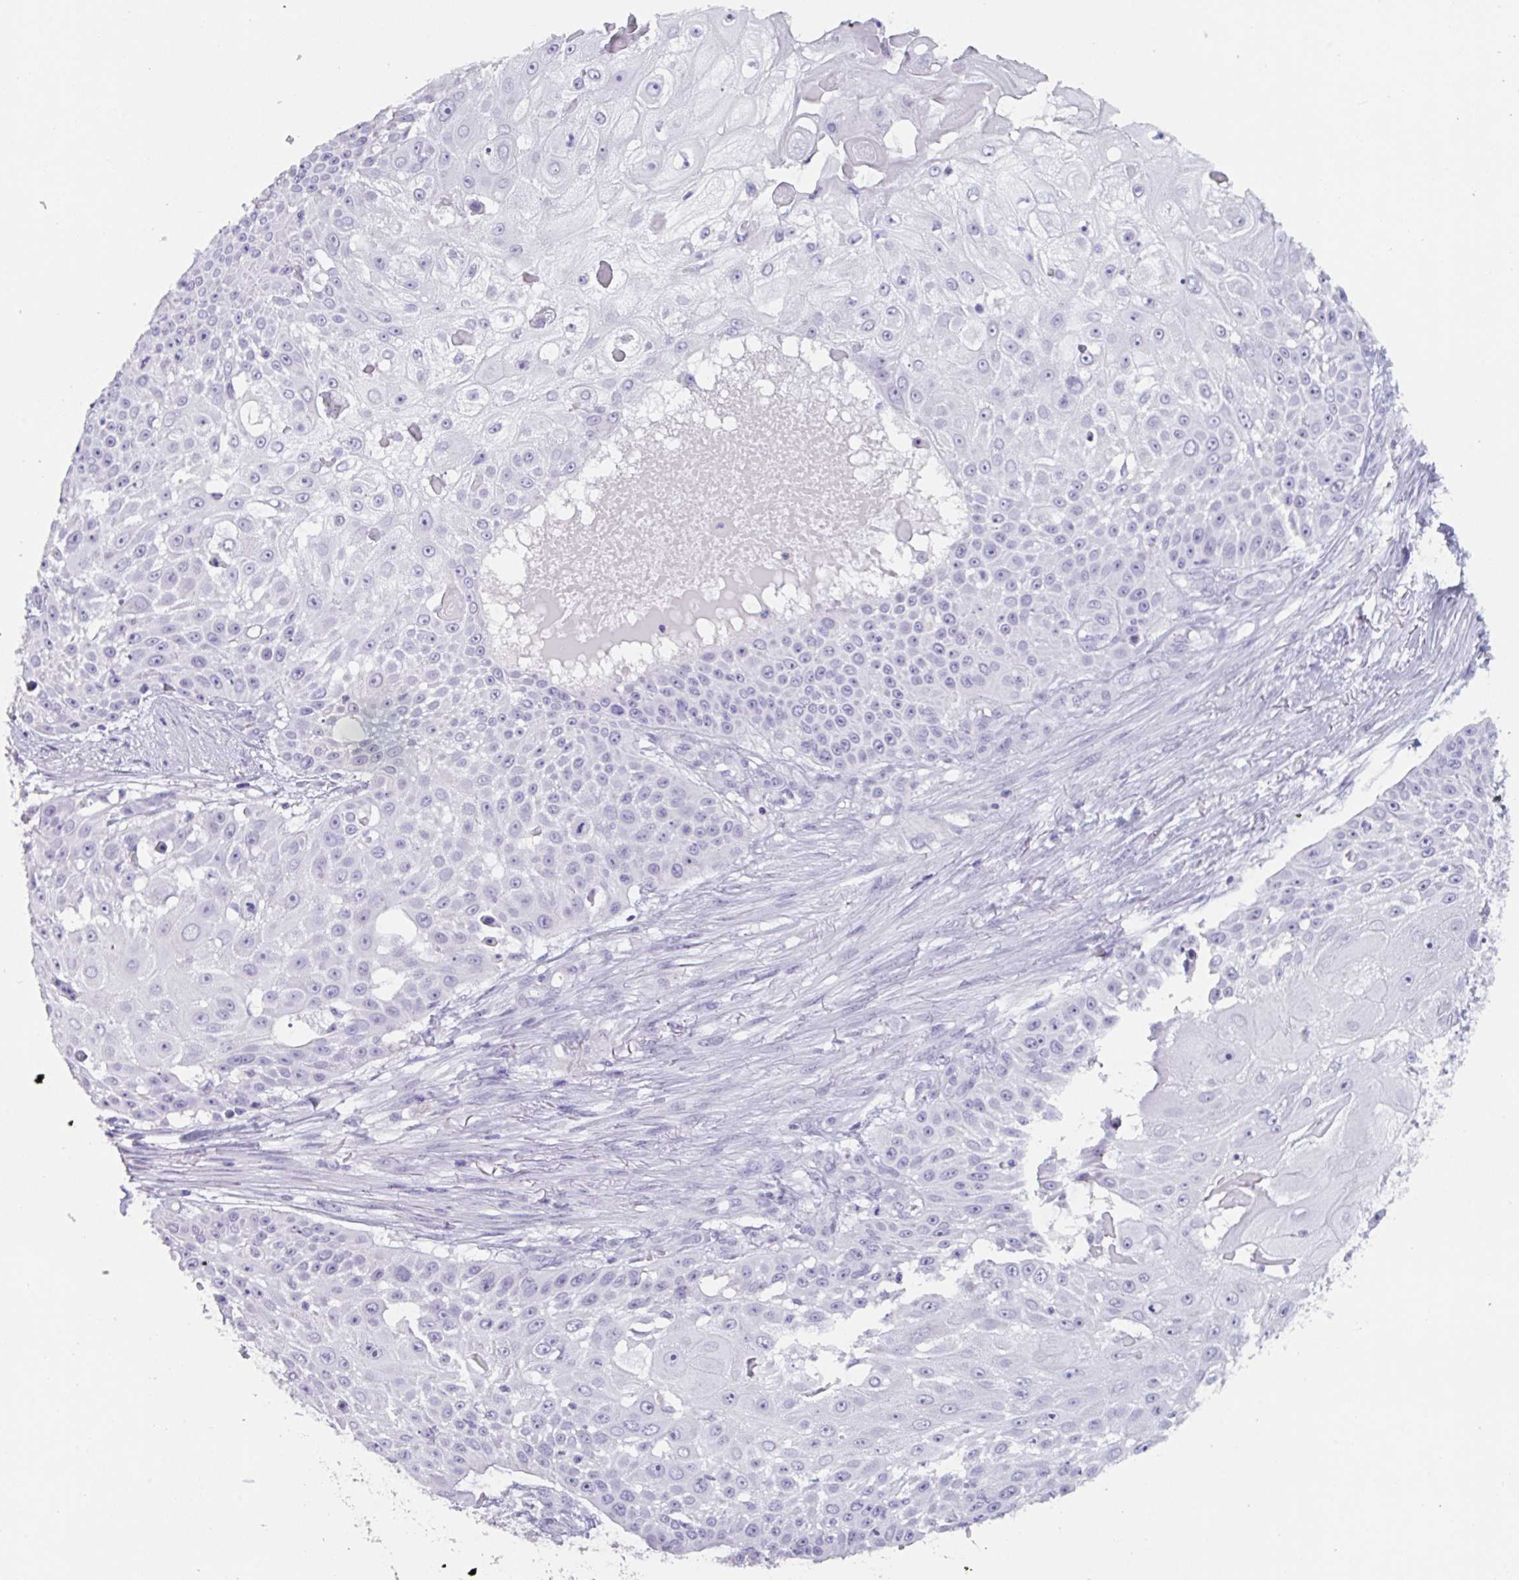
{"staining": {"intensity": "negative", "quantity": "none", "location": "none"}, "tissue": "skin cancer", "cell_type": "Tumor cells", "image_type": "cancer", "snomed": [{"axis": "morphology", "description": "Squamous cell carcinoma, NOS"}, {"axis": "topography", "description": "Skin"}], "caption": "A photomicrograph of human skin squamous cell carcinoma is negative for staining in tumor cells. The staining is performed using DAB brown chromogen with nuclei counter-stained in using hematoxylin.", "gene": "EMC4", "patient": {"sex": "female", "age": 86}}